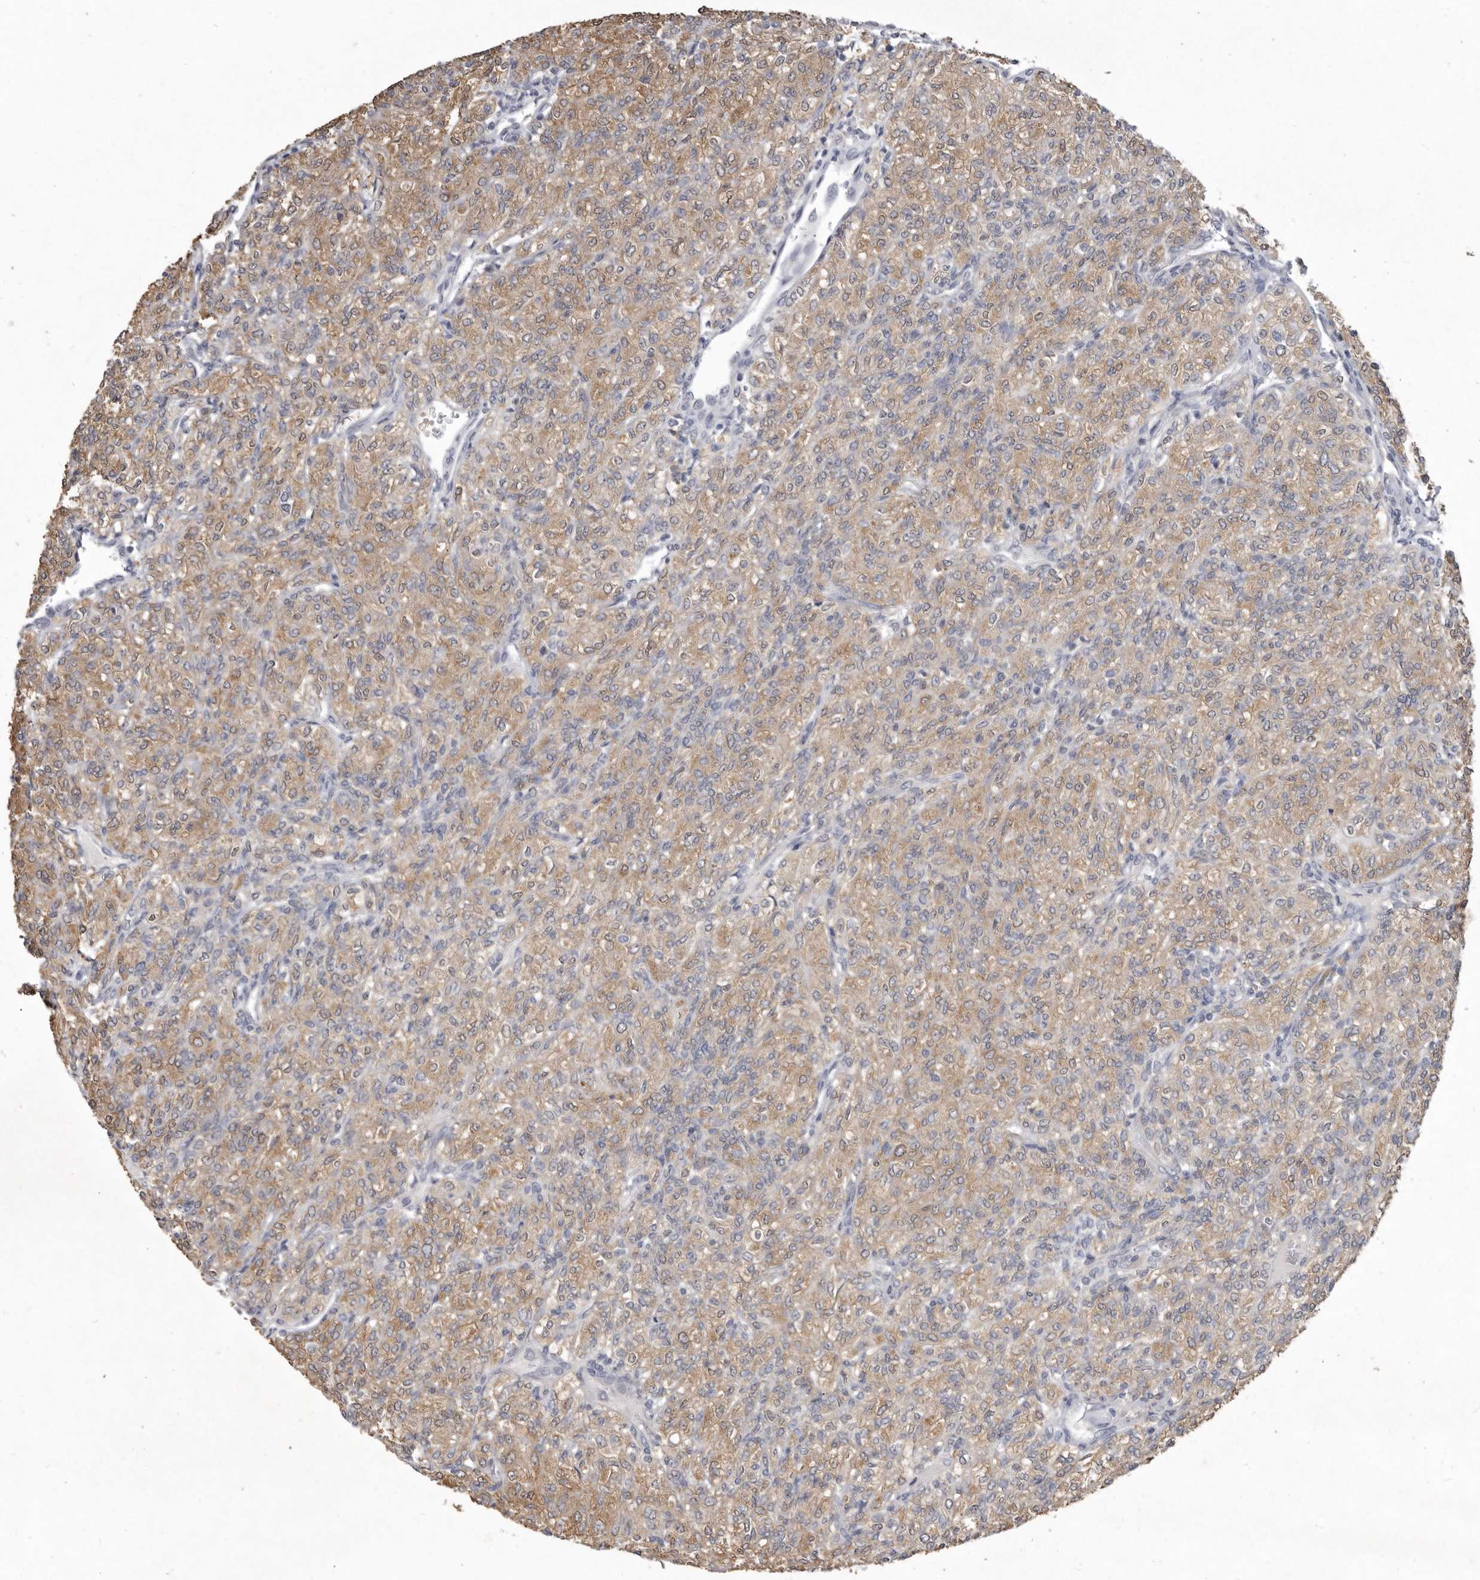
{"staining": {"intensity": "moderate", "quantity": ">75%", "location": "cytoplasmic/membranous"}, "tissue": "renal cancer", "cell_type": "Tumor cells", "image_type": "cancer", "snomed": [{"axis": "morphology", "description": "Adenocarcinoma, NOS"}, {"axis": "topography", "description": "Kidney"}], "caption": "Protein expression analysis of human renal cancer (adenocarcinoma) reveals moderate cytoplasmic/membranous expression in approximately >75% of tumor cells.", "gene": "P2RX6", "patient": {"sex": "male", "age": 77}}